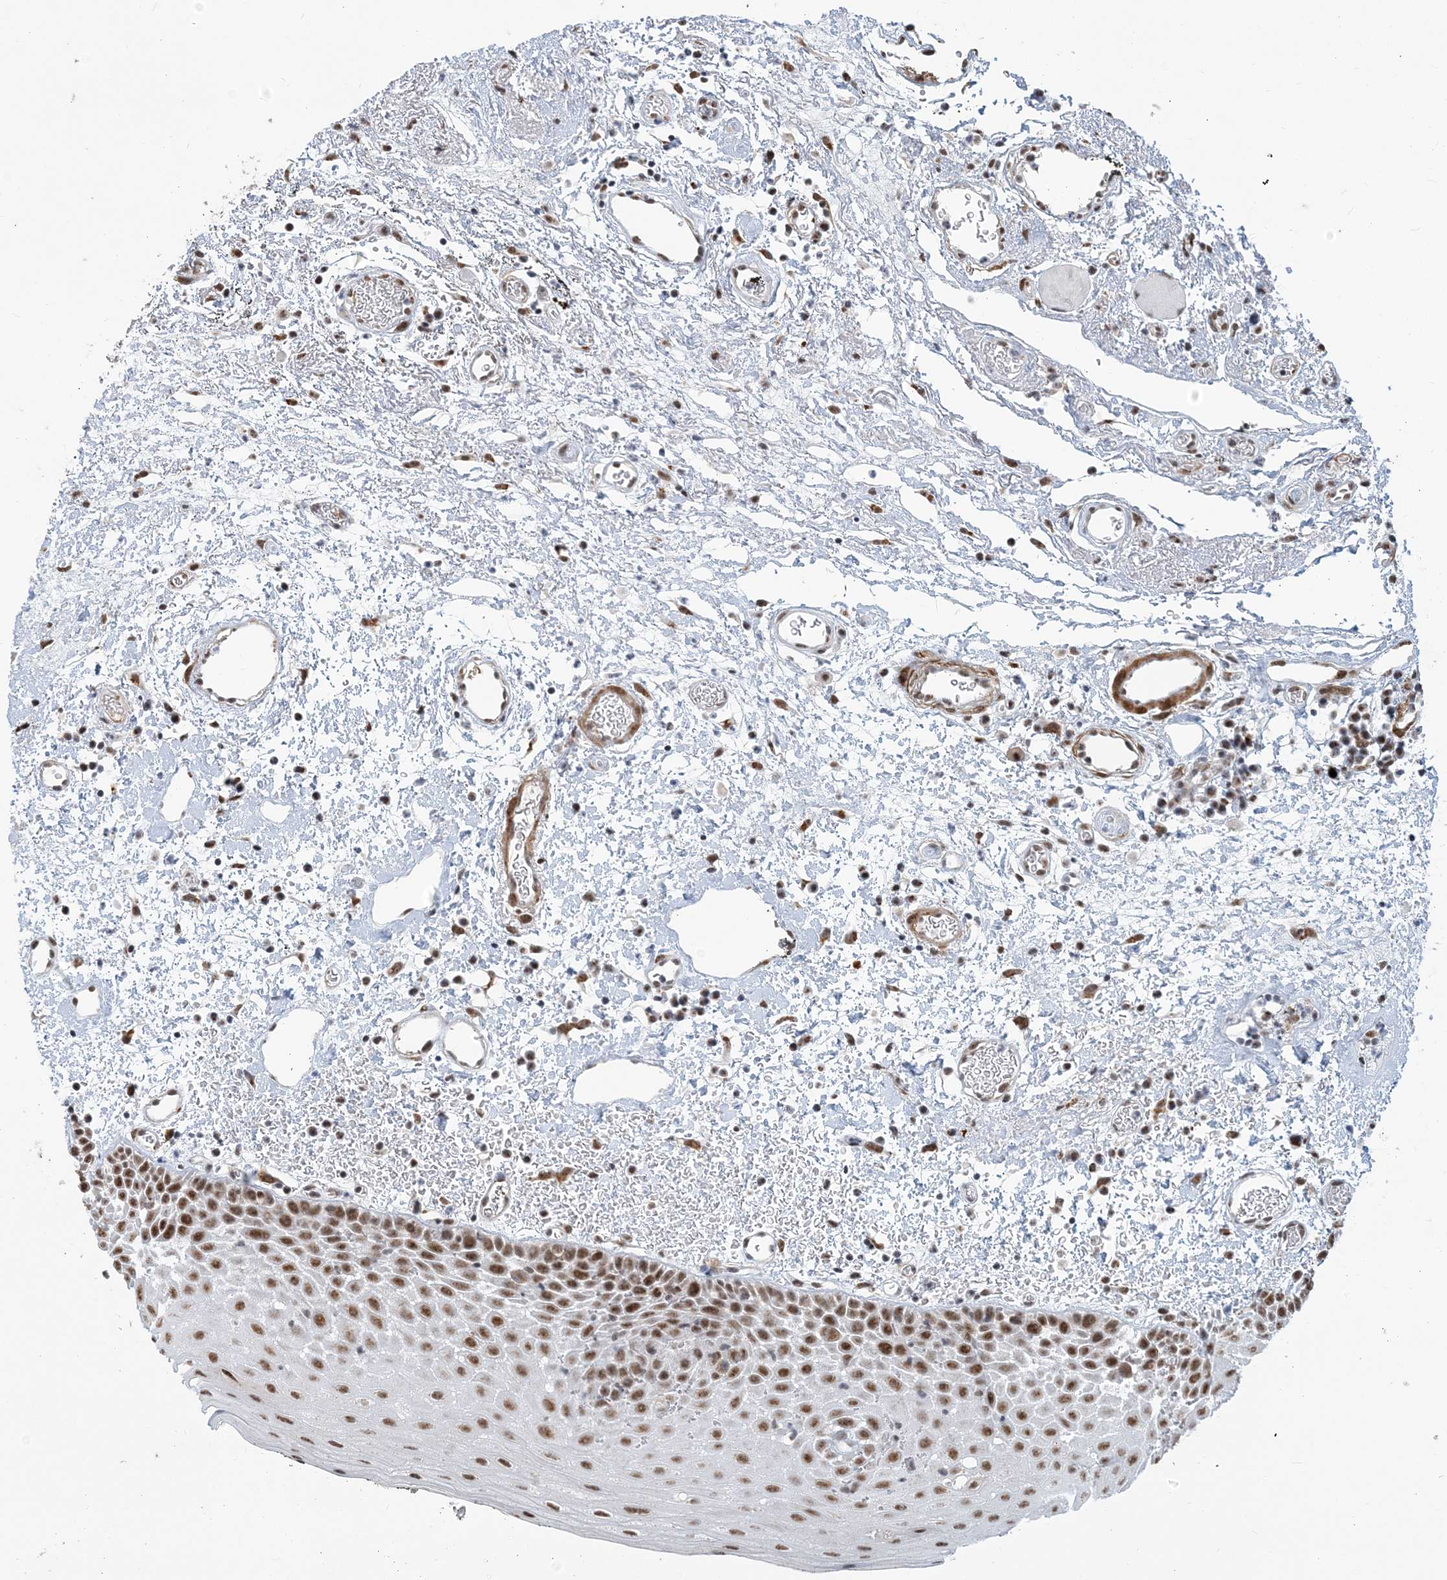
{"staining": {"intensity": "moderate", "quantity": ">75%", "location": "nuclear"}, "tissue": "oral mucosa", "cell_type": "Squamous epithelial cells", "image_type": "normal", "snomed": [{"axis": "morphology", "description": "Normal tissue, NOS"}, {"axis": "topography", "description": "Oral tissue"}], "caption": "Approximately >75% of squamous epithelial cells in unremarkable human oral mucosa demonstrate moderate nuclear protein expression as visualized by brown immunohistochemical staining.", "gene": "PLRG1", "patient": {"sex": "male", "age": 74}}